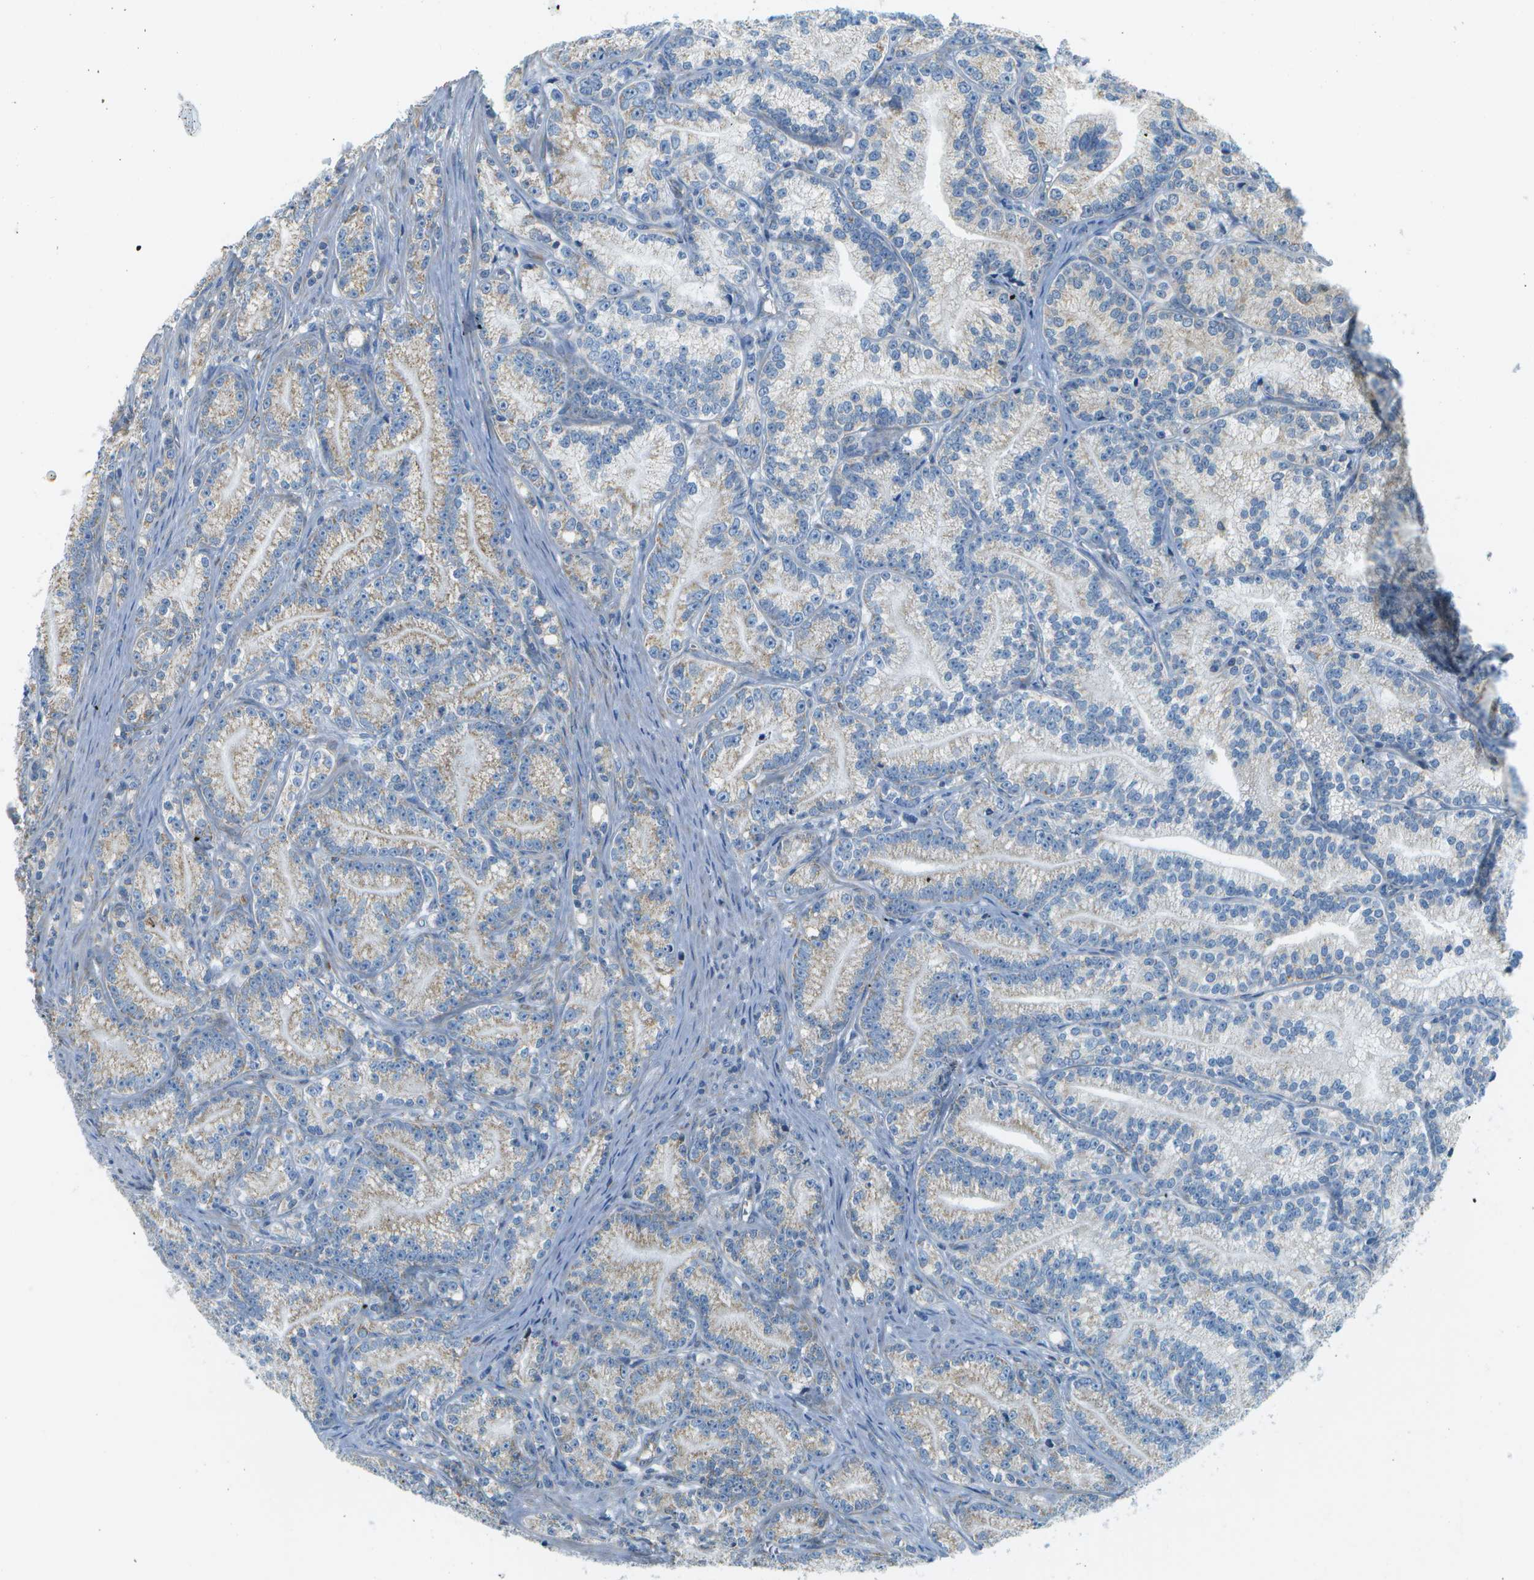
{"staining": {"intensity": "weak", "quantity": "<25%", "location": "cytoplasmic/membranous"}, "tissue": "prostate cancer", "cell_type": "Tumor cells", "image_type": "cancer", "snomed": [{"axis": "morphology", "description": "Adenocarcinoma, Low grade"}, {"axis": "topography", "description": "Prostate"}], "caption": "IHC histopathology image of neoplastic tissue: human prostate cancer stained with DAB (3,3'-diaminobenzidine) exhibits no significant protein expression in tumor cells.", "gene": "PTGIS", "patient": {"sex": "male", "age": 89}}